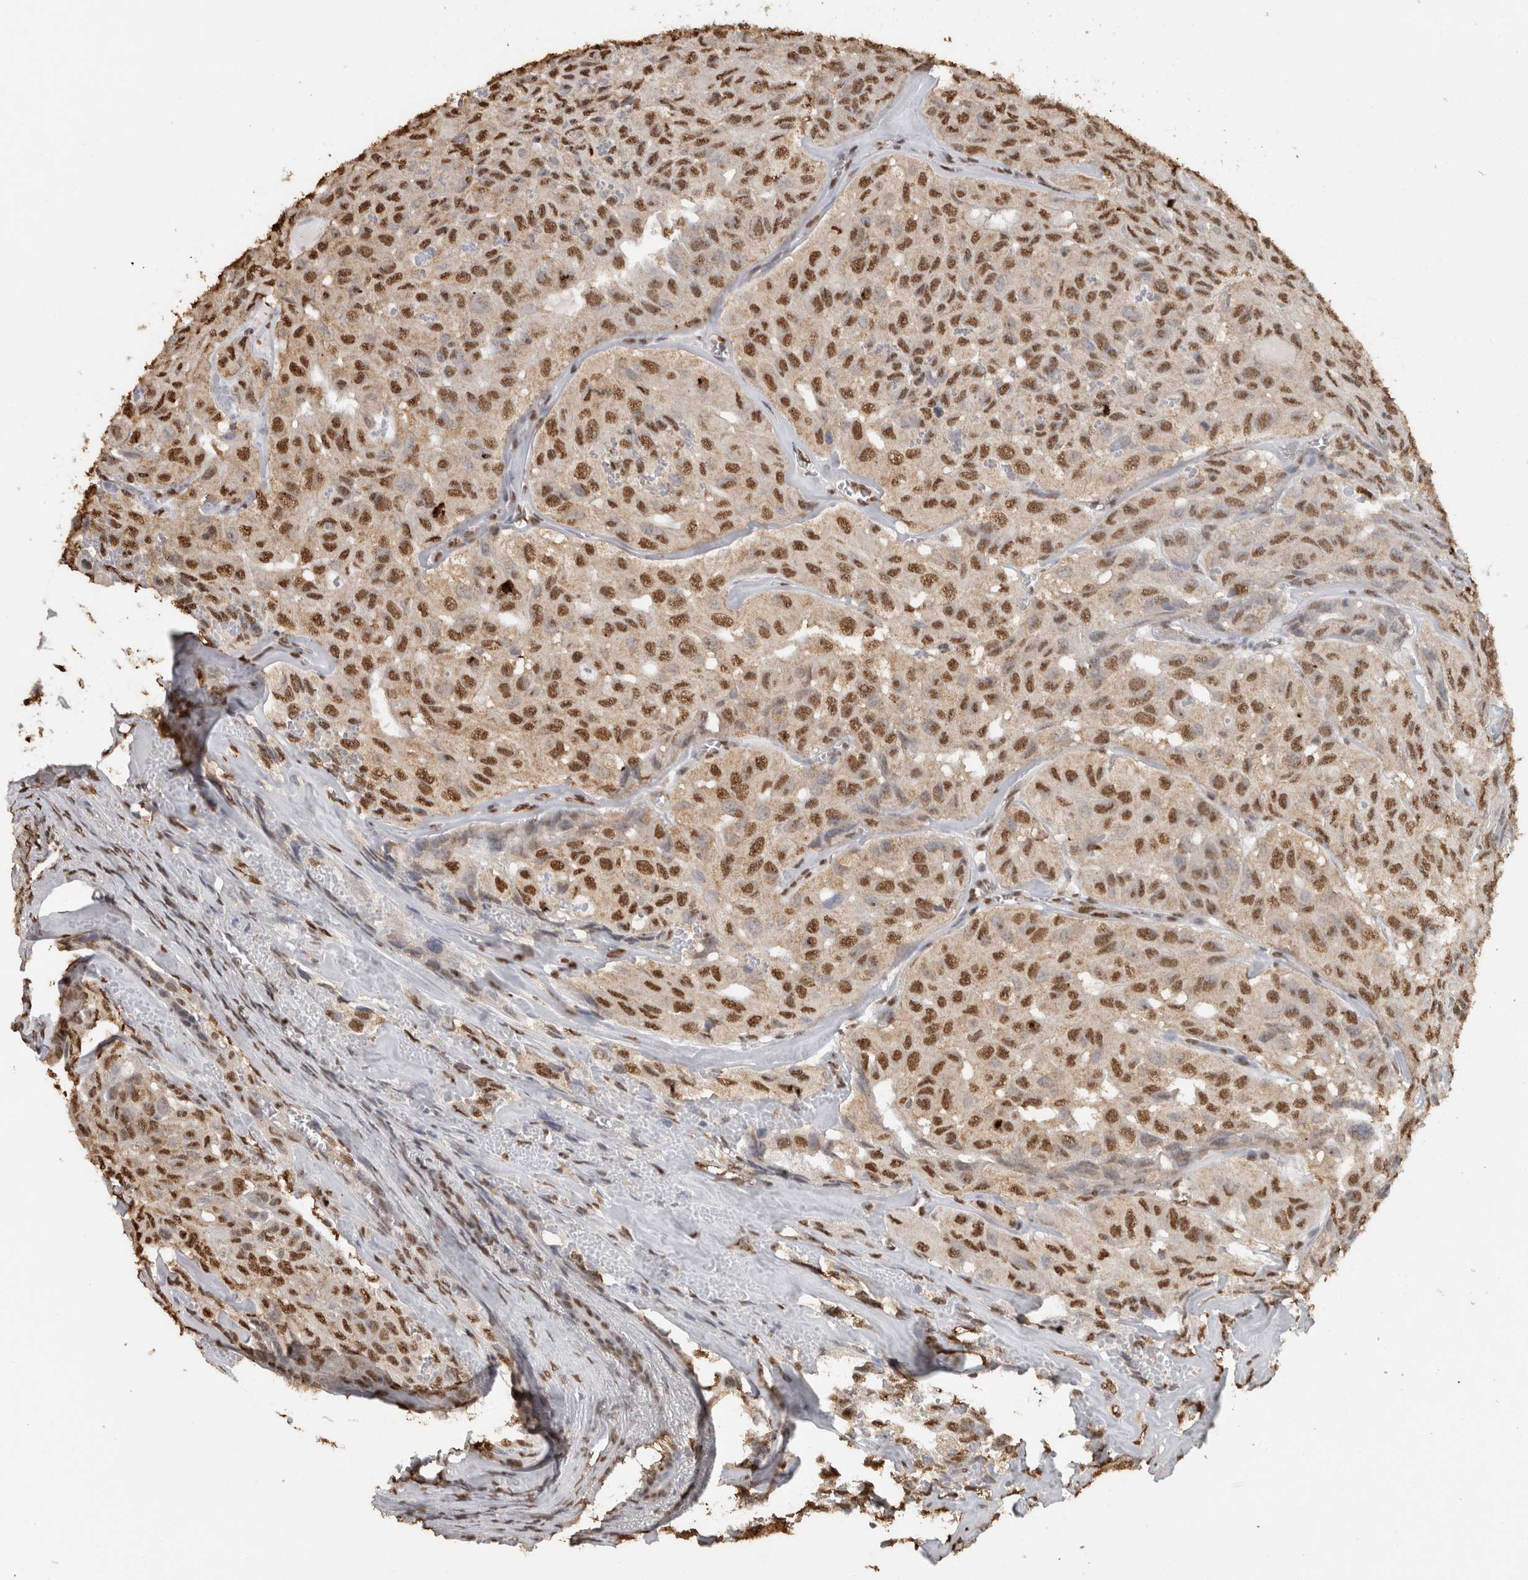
{"staining": {"intensity": "moderate", "quantity": ">75%", "location": "nuclear"}, "tissue": "head and neck cancer", "cell_type": "Tumor cells", "image_type": "cancer", "snomed": [{"axis": "morphology", "description": "Adenocarcinoma, NOS"}, {"axis": "topography", "description": "Salivary gland, NOS"}, {"axis": "topography", "description": "Head-Neck"}], "caption": "DAB (3,3'-diaminobenzidine) immunohistochemical staining of head and neck cancer (adenocarcinoma) displays moderate nuclear protein positivity in about >75% of tumor cells. (DAB = brown stain, brightfield microscopy at high magnification).", "gene": "HAND2", "patient": {"sex": "female", "age": 76}}